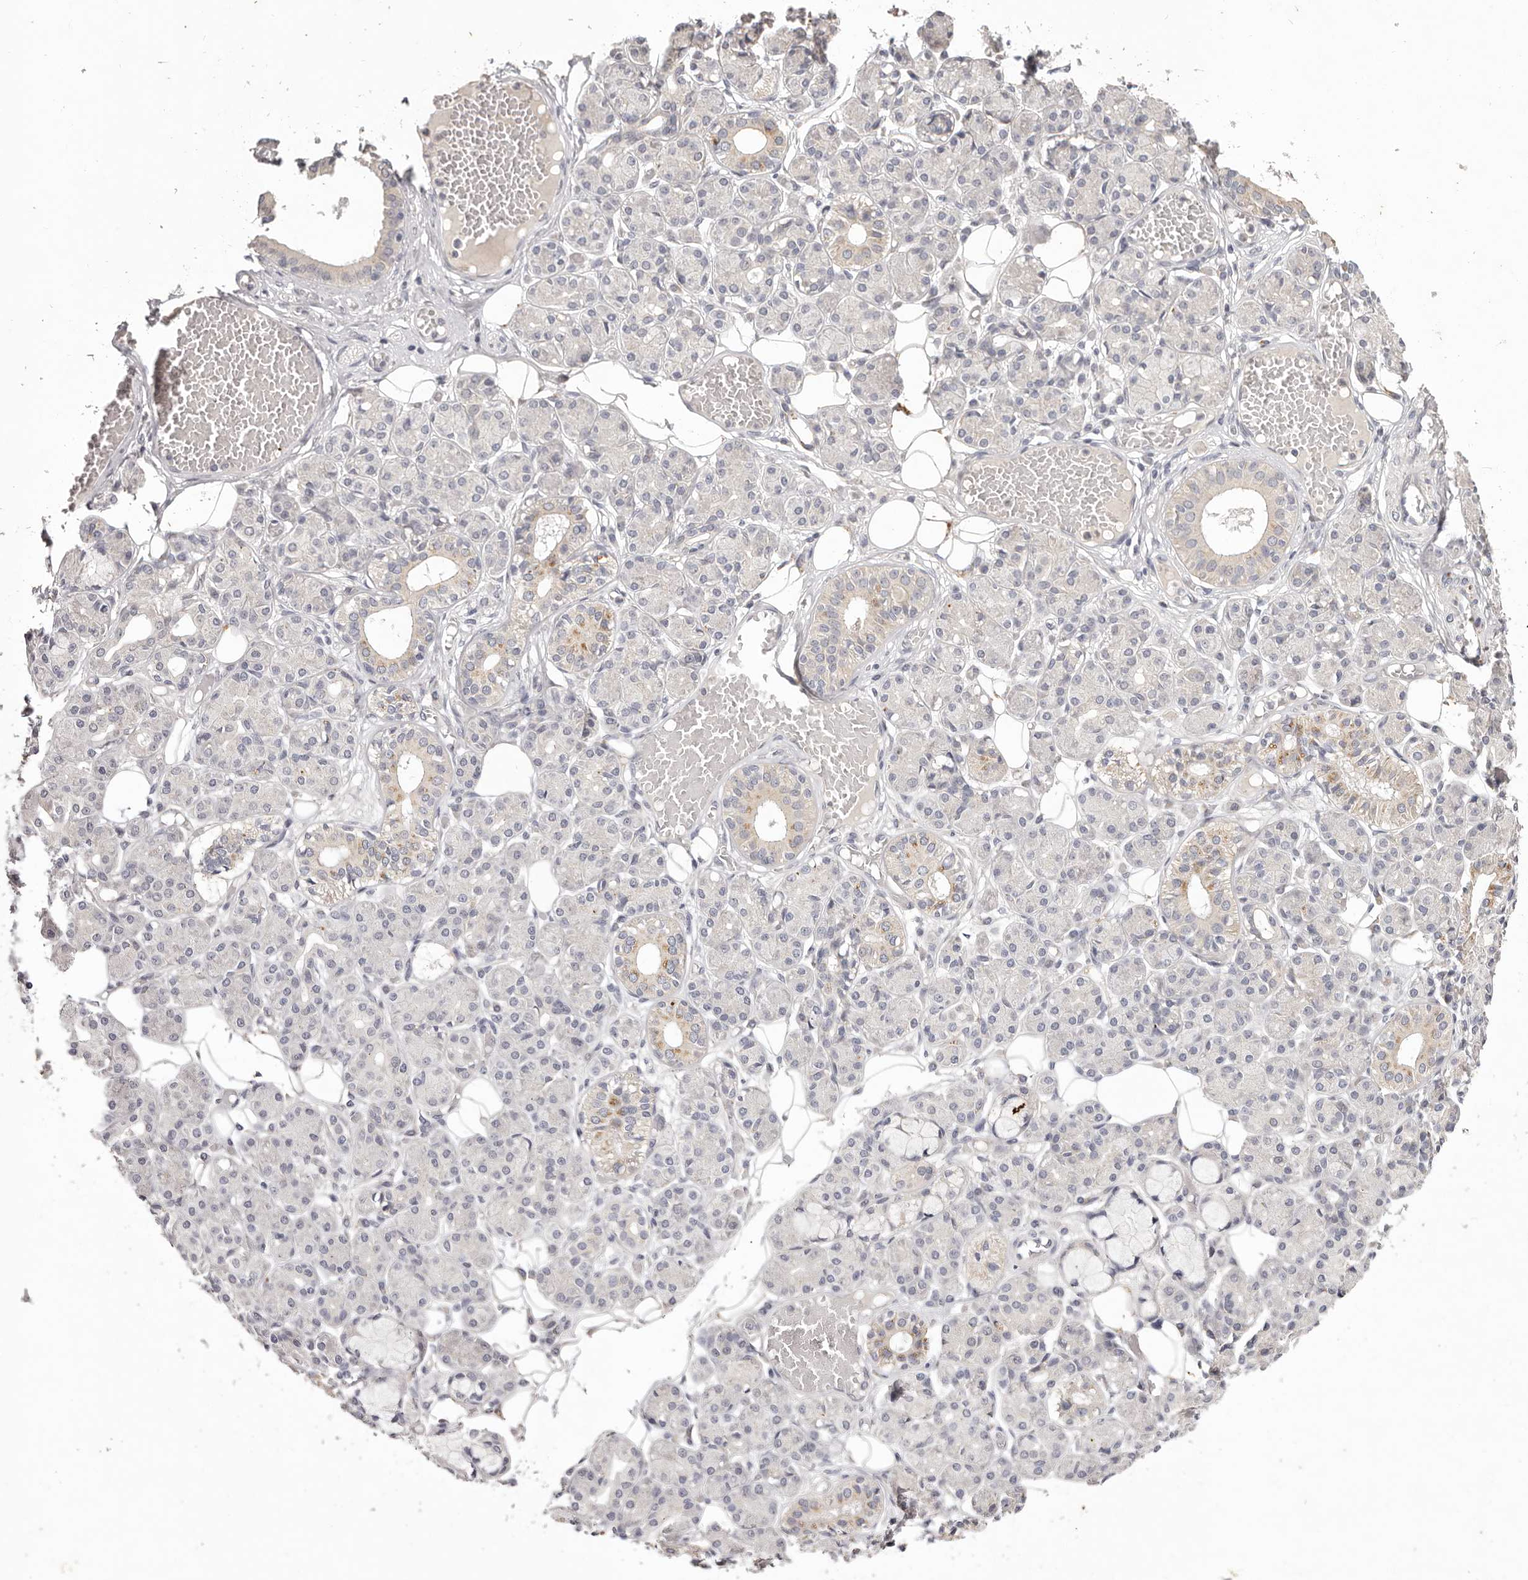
{"staining": {"intensity": "moderate", "quantity": "<25%", "location": "cytoplasmic/membranous"}, "tissue": "salivary gland", "cell_type": "Glandular cells", "image_type": "normal", "snomed": [{"axis": "morphology", "description": "Normal tissue, NOS"}, {"axis": "topography", "description": "Salivary gland"}], "caption": "This micrograph demonstrates immunohistochemistry (IHC) staining of unremarkable human salivary gland, with low moderate cytoplasmic/membranous expression in about <25% of glandular cells.", "gene": "GARNL3", "patient": {"sex": "male", "age": 63}}